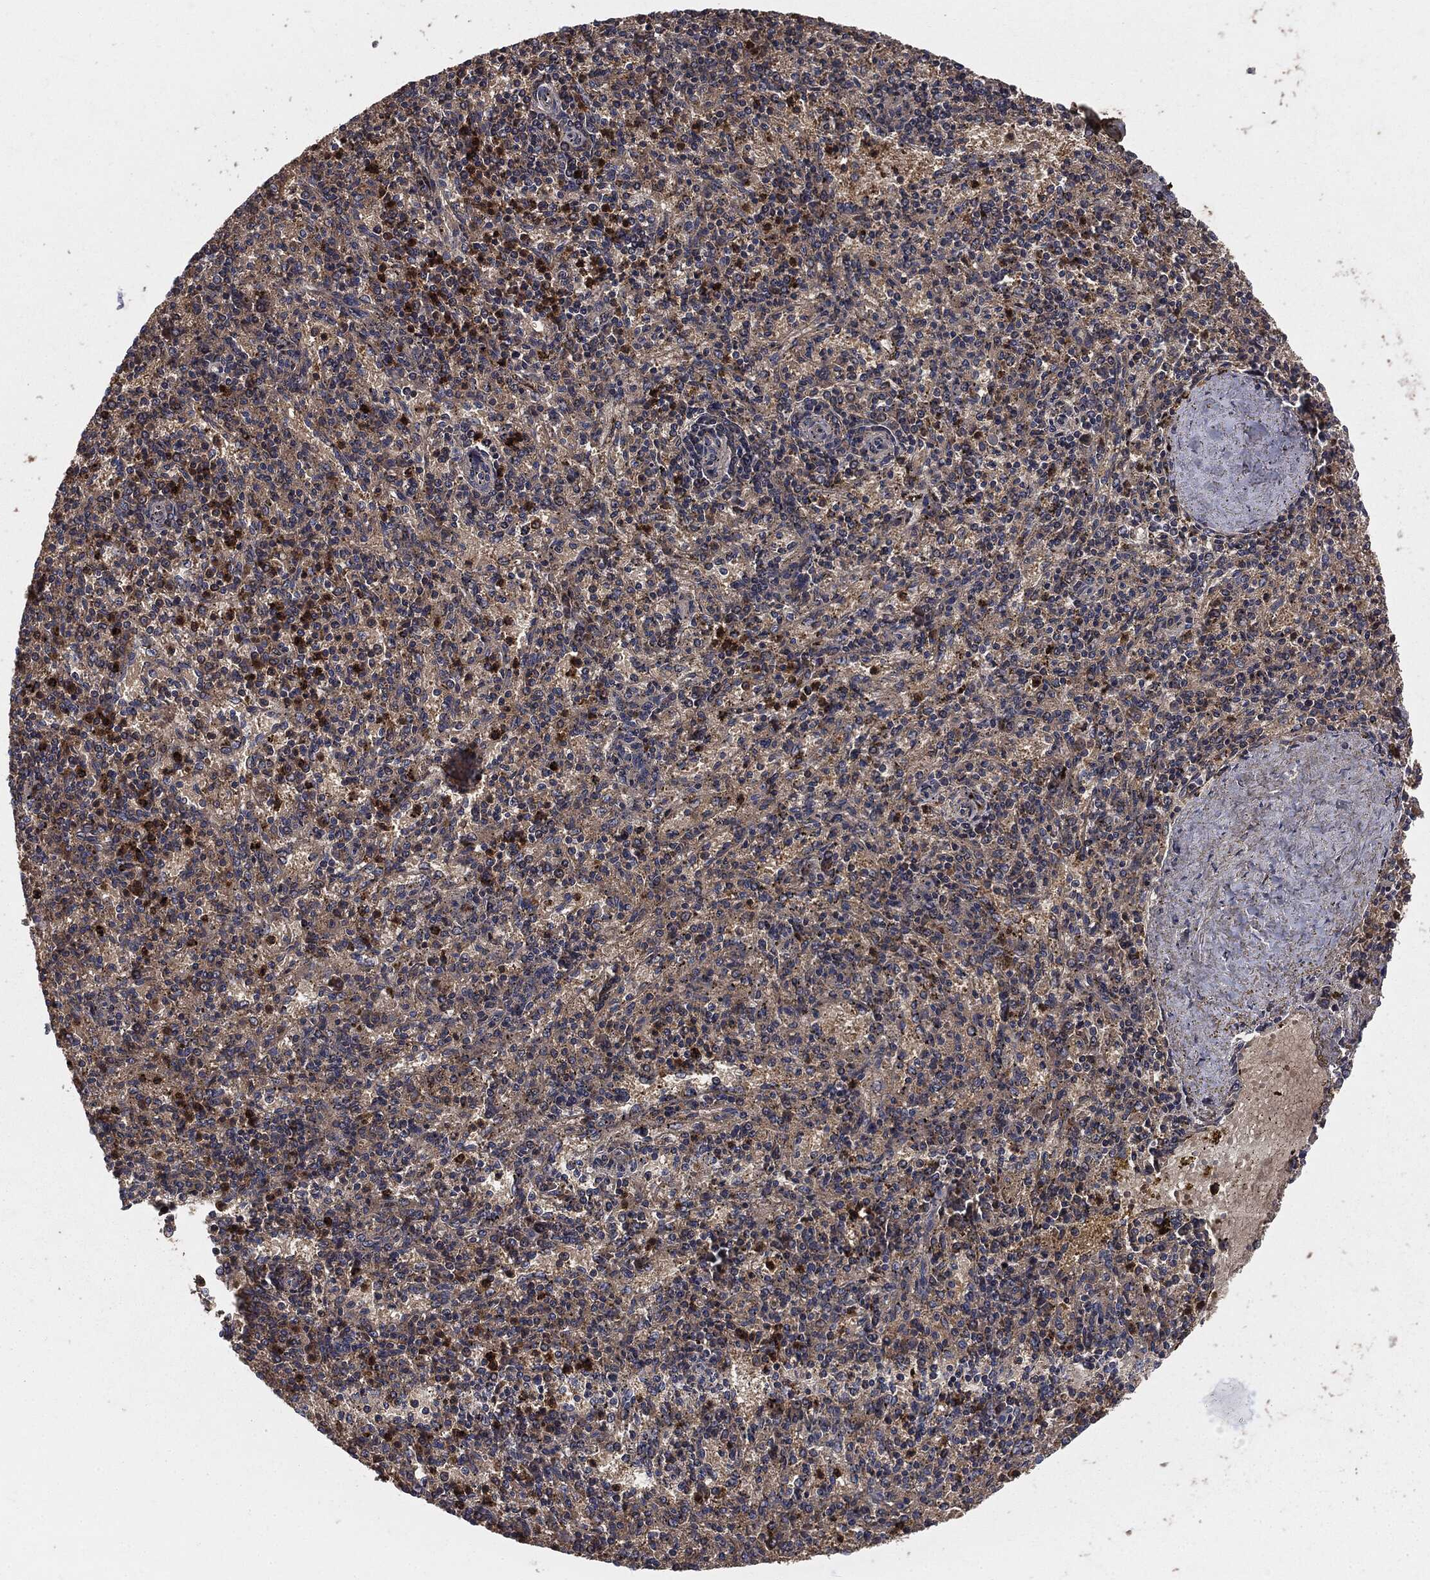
{"staining": {"intensity": "strong", "quantity": "<25%", "location": "cytoplasmic/membranous"}, "tissue": "spleen", "cell_type": "Cells in red pulp", "image_type": "normal", "snomed": [{"axis": "morphology", "description": "Normal tissue, NOS"}, {"axis": "topography", "description": "Spleen"}], "caption": "Cells in red pulp demonstrate strong cytoplasmic/membranous expression in approximately <25% of cells in unremarkable spleen. (brown staining indicates protein expression, while blue staining denotes nuclei).", "gene": "GNB5", "patient": {"sex": "female", "age": 37}}